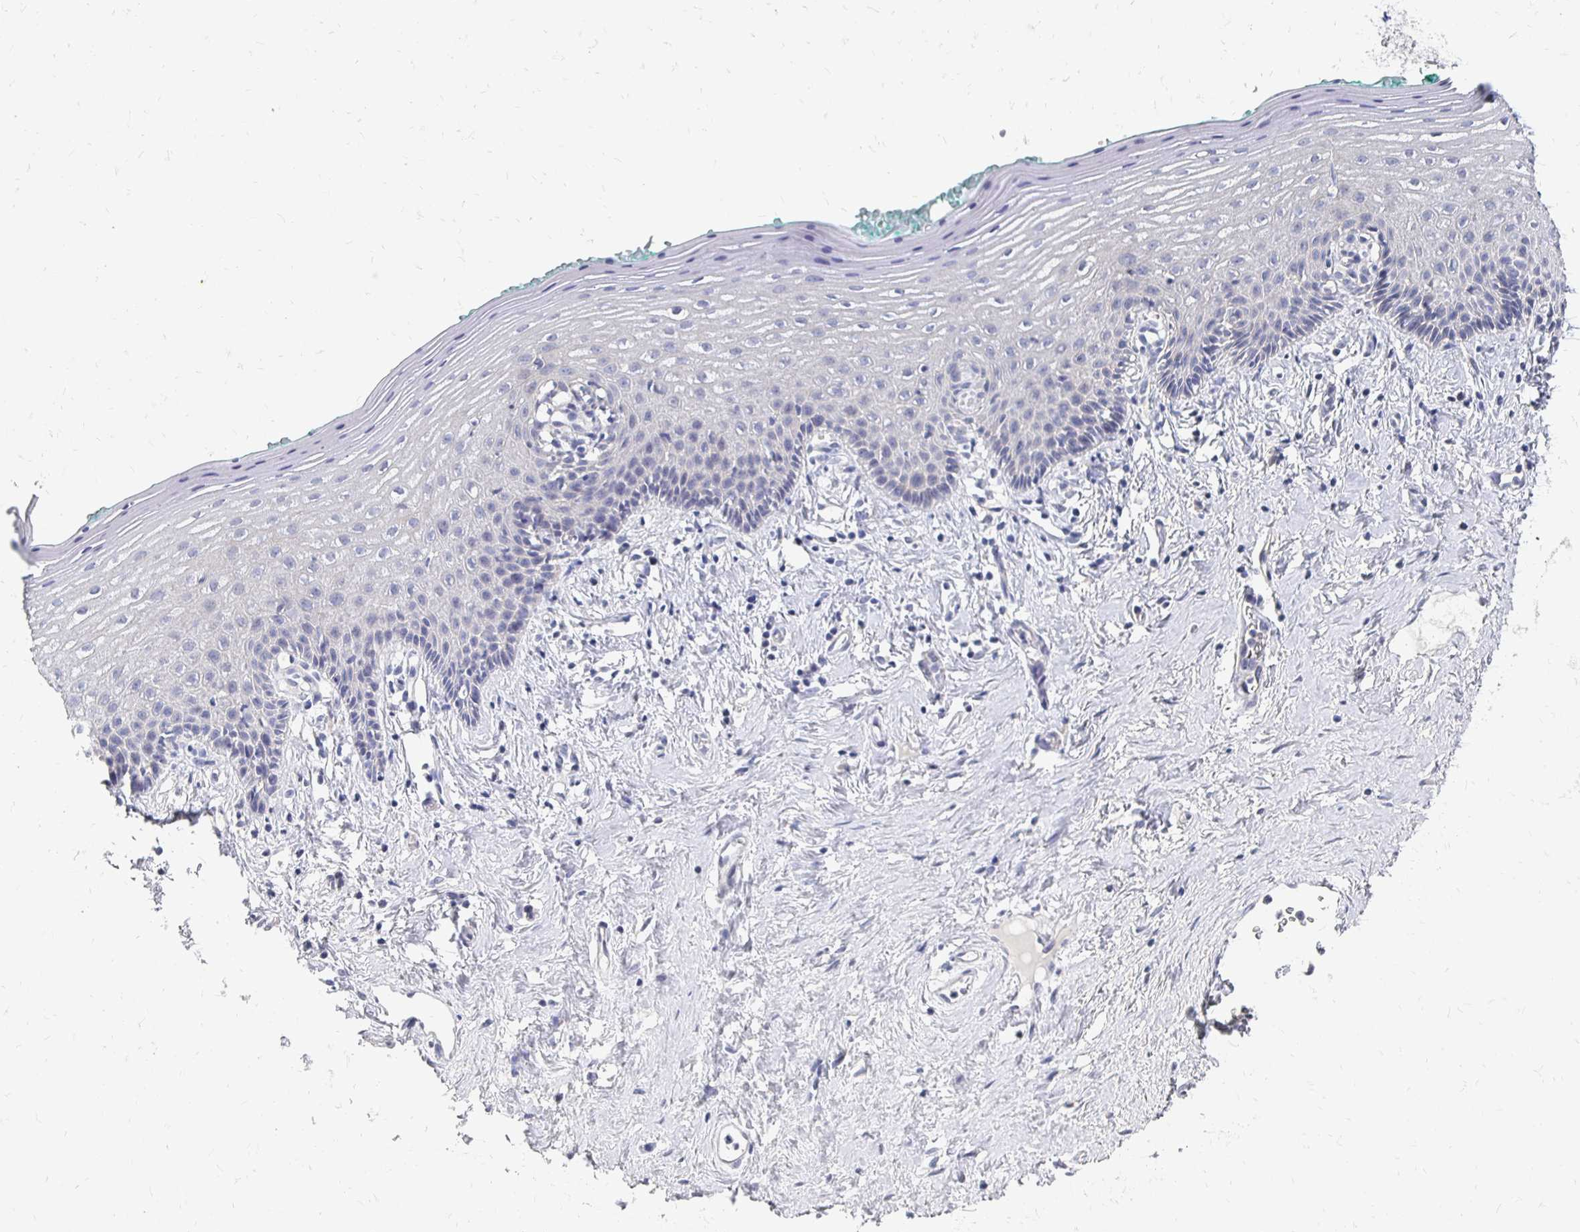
{"staining": {"intensity": "negative", "quantity": "none", "location": "none"}, "tissue": "vagina", "cell_type": "Squamous epithelial cells", "image_type": "normal", "snomed": [{"axis": "morphology", "description": "Normal tissue, NOS"}, {"axis": "topography", "description": "Vagina"}], "caption": "Vagina was stained to show a protein in brown. There is no significant expression in squamous epithelial cells. Brightfield microscopy of IHC stained with DAB (brown) and hematoxylin (blue), captured at high magnification.", "gene": "FKRP", "patient": {"sex": "female", "age": 42}}